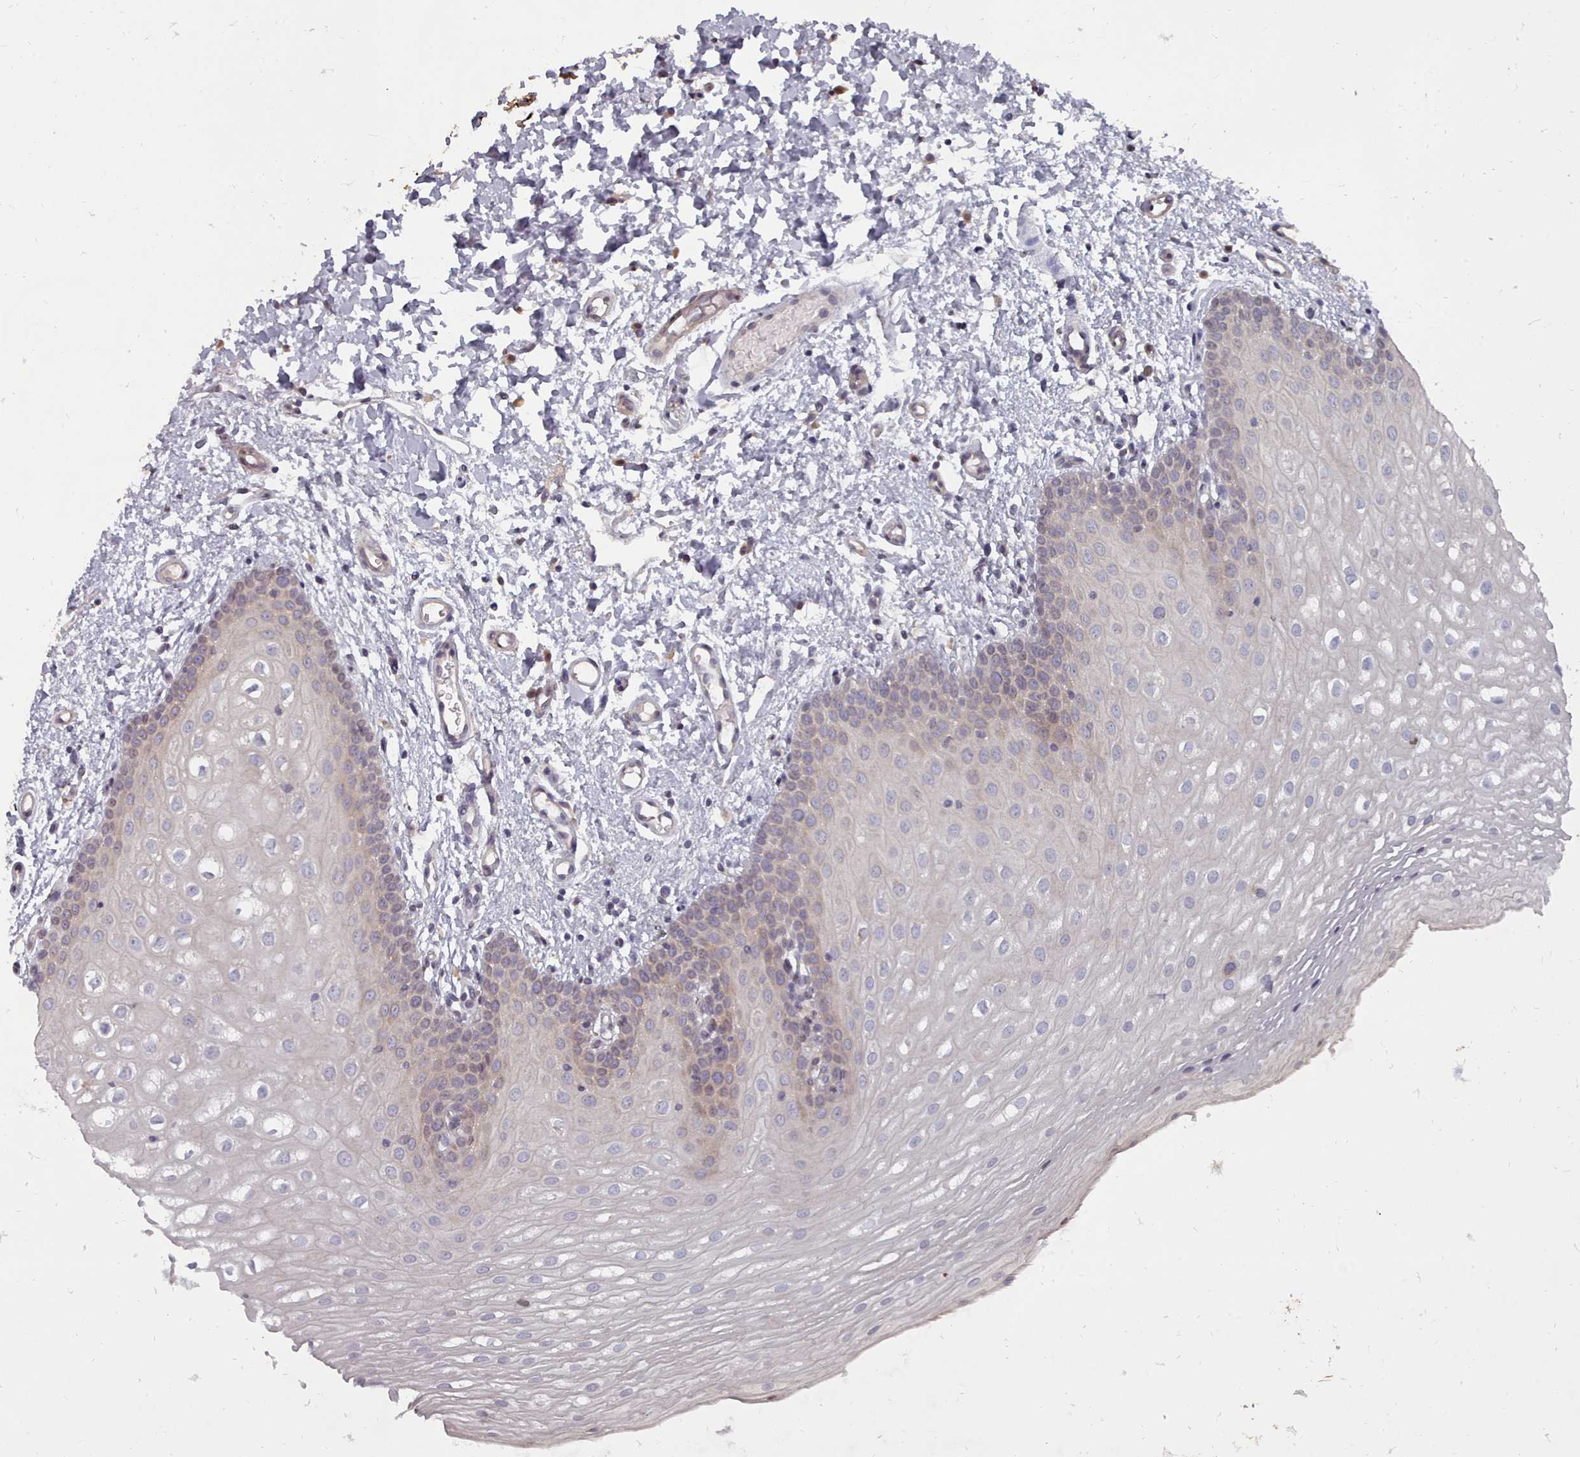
{"staining": {"intensity": "weak", "quantity": "<25%", "location": "cytoplasmic/membranous"}, "tissue": "oral mucosa", "cell_type": "Squamous epithelial cells", "image_type": "normal", "snomed": [{"axis": "morphology", "description": "Normal tissue, NOS"}, {"axis": "topography", "description": "Oral tissue"}], "caption": "Immunohistochemical staining of normal oral mucosa shows no significant staining in squamous epithelial cells.", "gene": "ACKR3", "patient": {"sex": "female", "age": 54}}